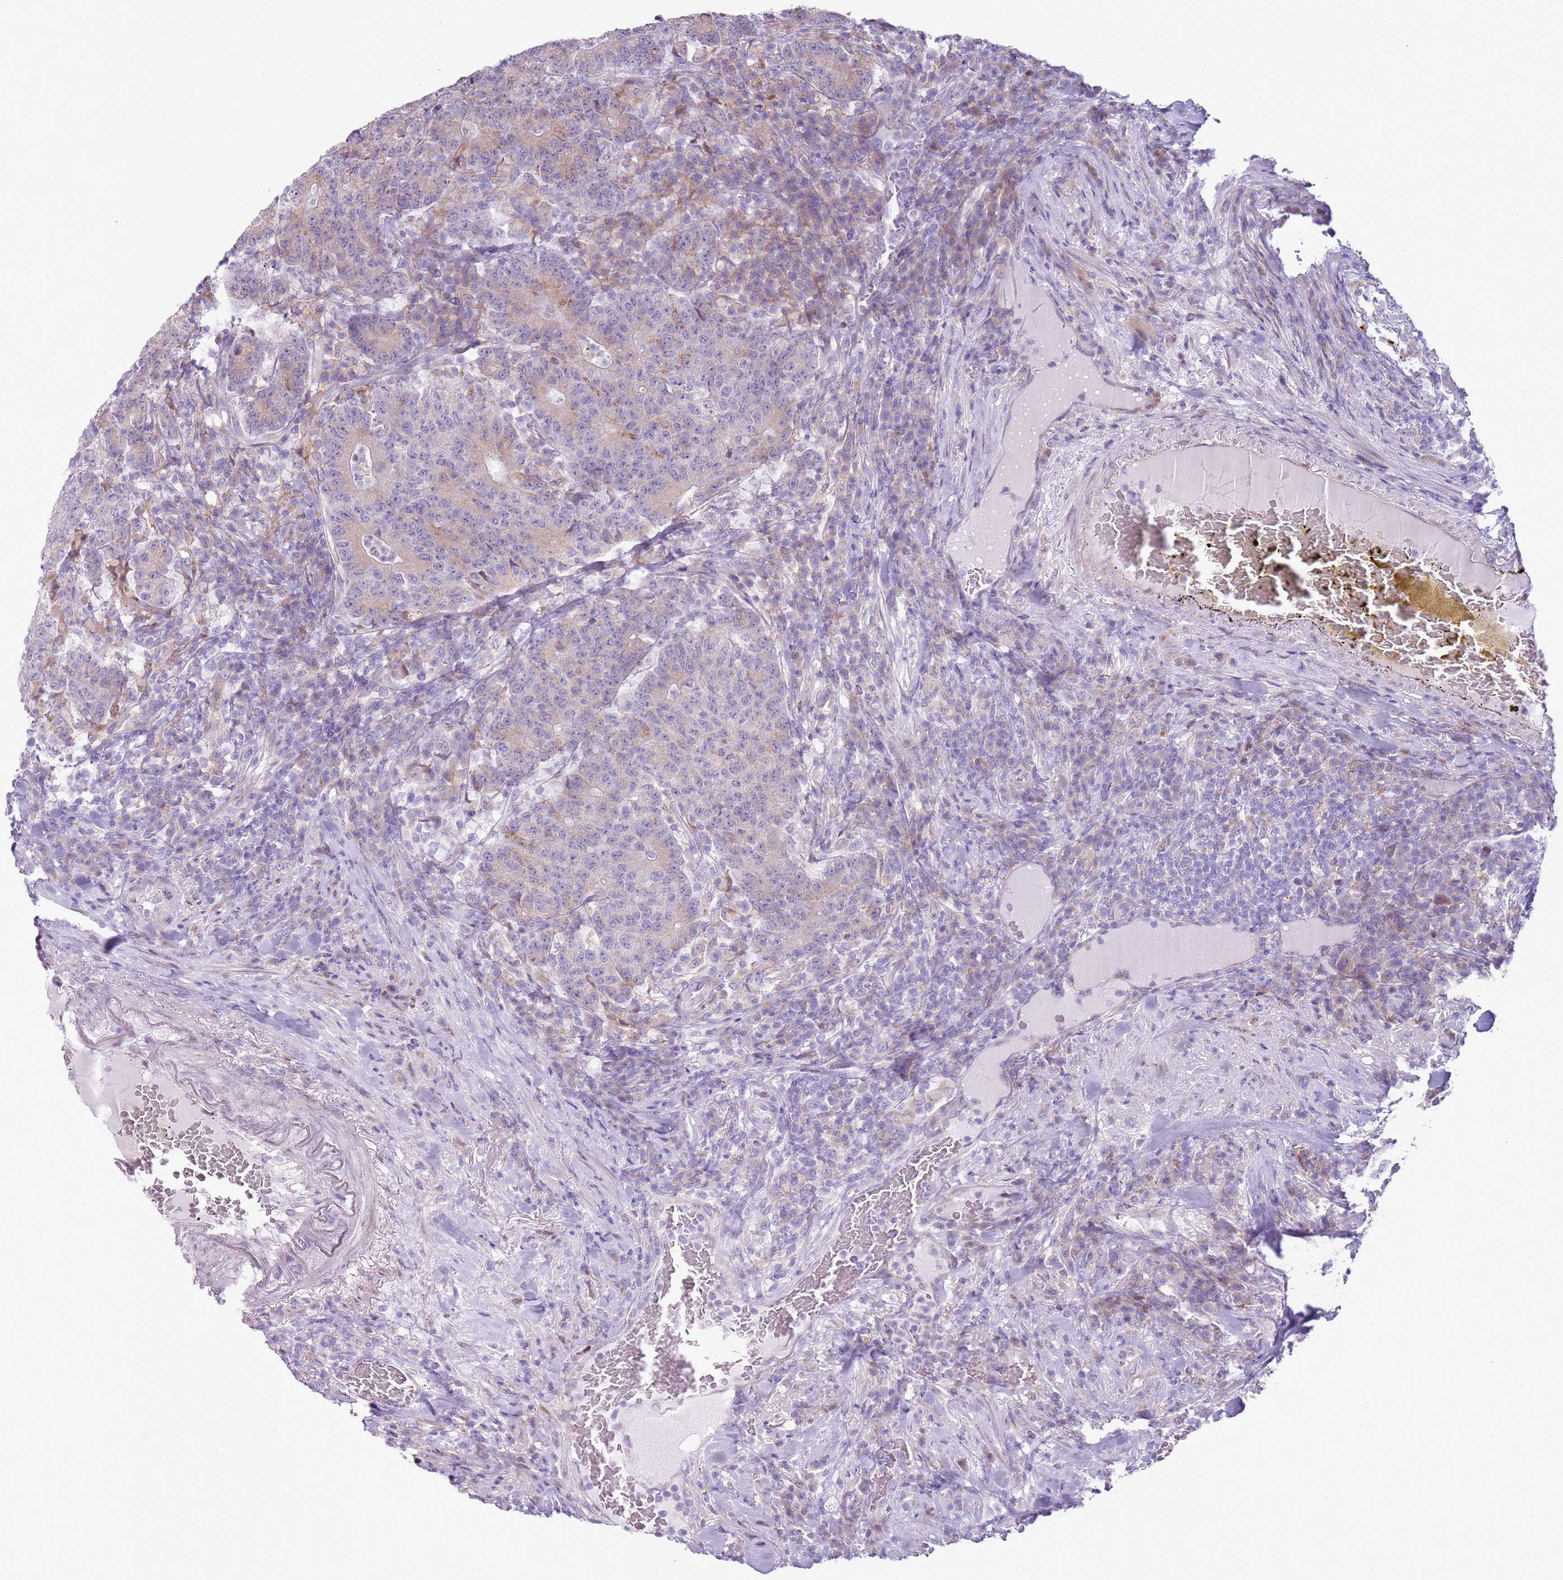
{"staining": {"intensity": "weak", "quantity": "25%-75%", "location": "cytoplasmic/membranous"}, "tissue": "colorectal cancer", "cell_type": "Tumor cells", "image_type": "cancer", "snomed": [{"axis": "morphology", "description": "Adenocarcinoma, NOS"}, {"axis": "topography", "description": "Colon"}], "caption": "IHC staining of adenocarcinoma (colorectal), which reveals low levels of weak cytoplasmic/membranous expression in about 25%-75% of tumor cells indicating weak cytoplasmic/membranous protein staining. The staining was performed using DAB (3,3'-diaminobenzidine) (brown) for protein detection and nuclei were counterstained in hematoxylin (blue).", "gene": "OAF", "patient": {"sex": "female", "age": 75}}